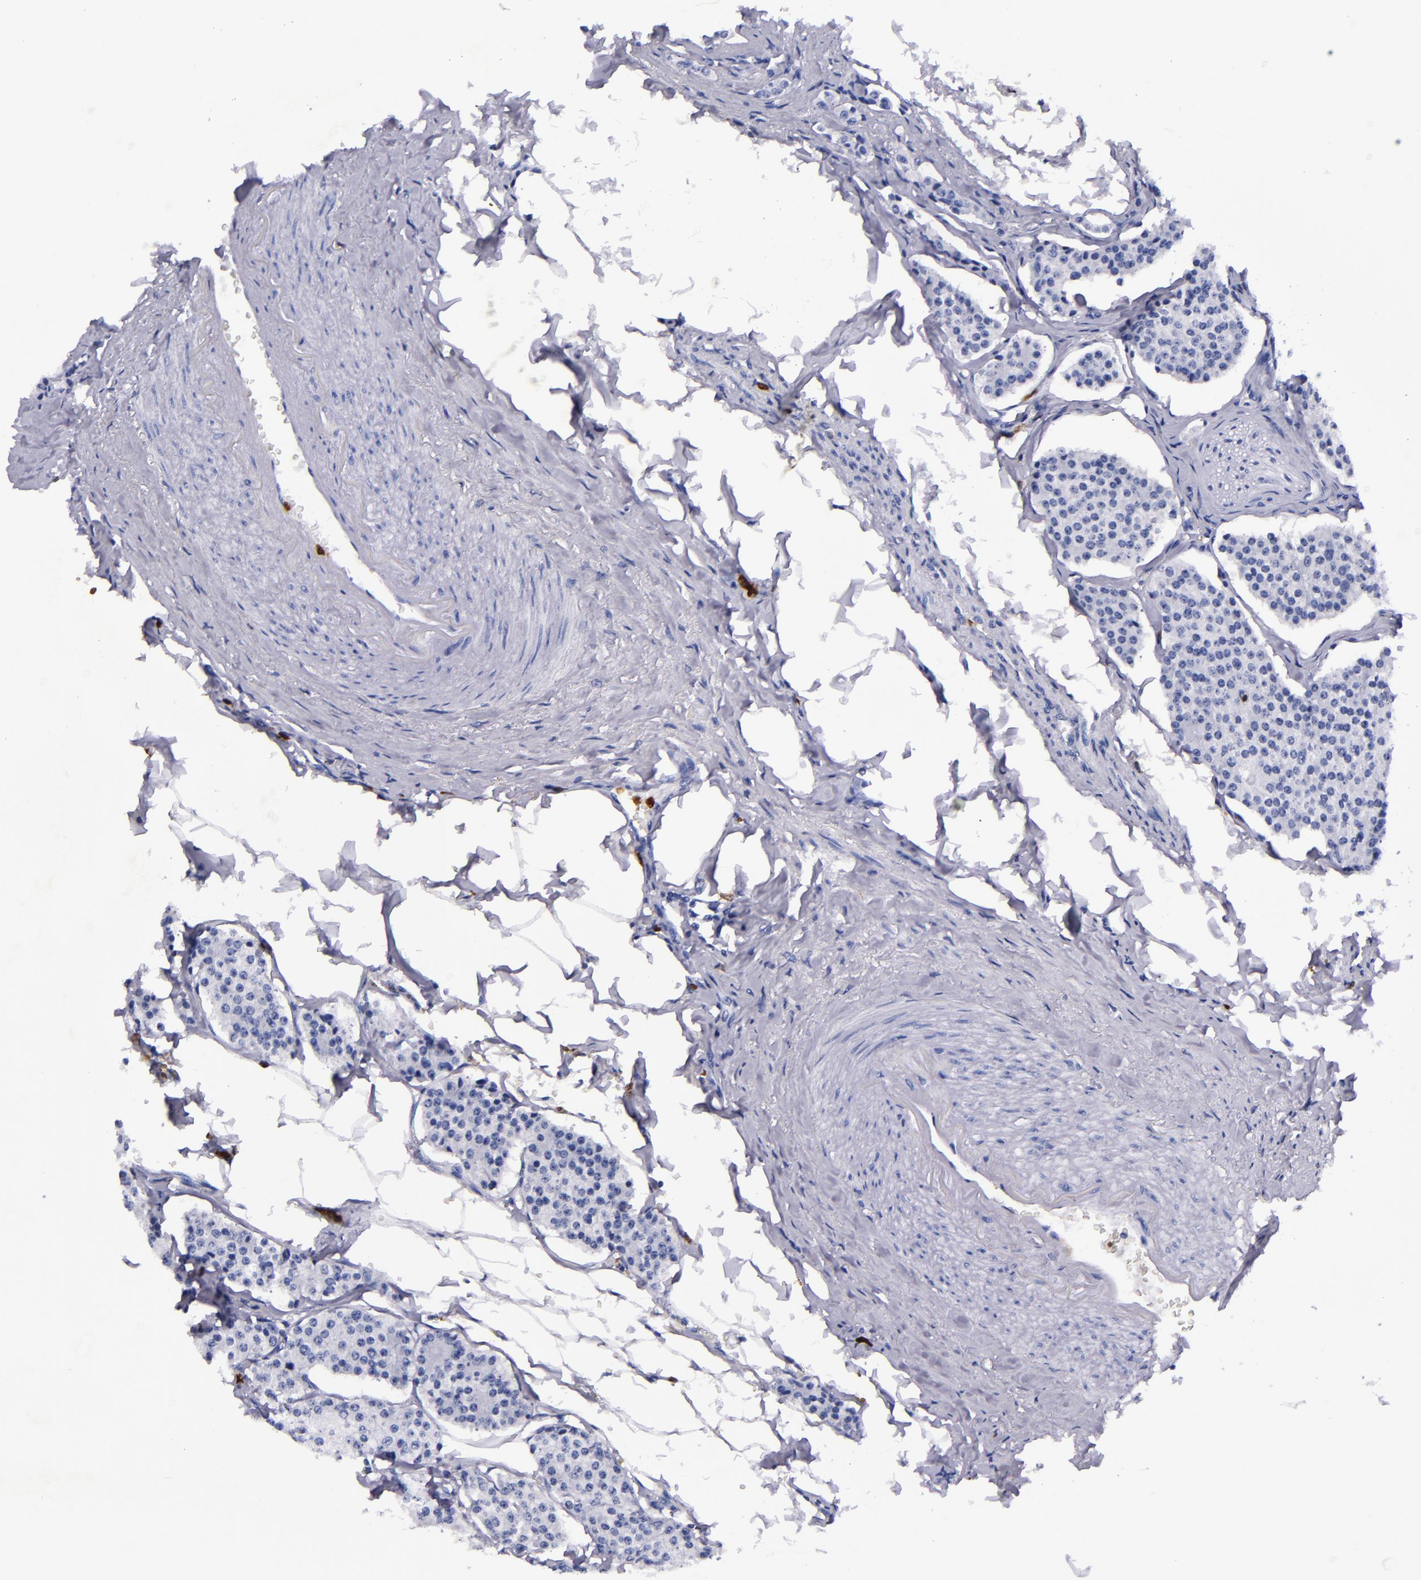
{"staining": {"intensity": "negative", "quantity": "none", "location": "none"}, "tissue": "carcinoid", "cell_type": "Tumor cells", "image_type": "cancer", "snomed": [{"axis": "morphology", "description": "Carcinoid, malignant, NOS"}, {"axis": "topography", "description": "Colon"}], "caption": "Carcinoid stained for a protein using IHC demonstrates no positivity tumor cells.", "gene": "S100A8", "patient": {"sex": "female", "age": 61}}